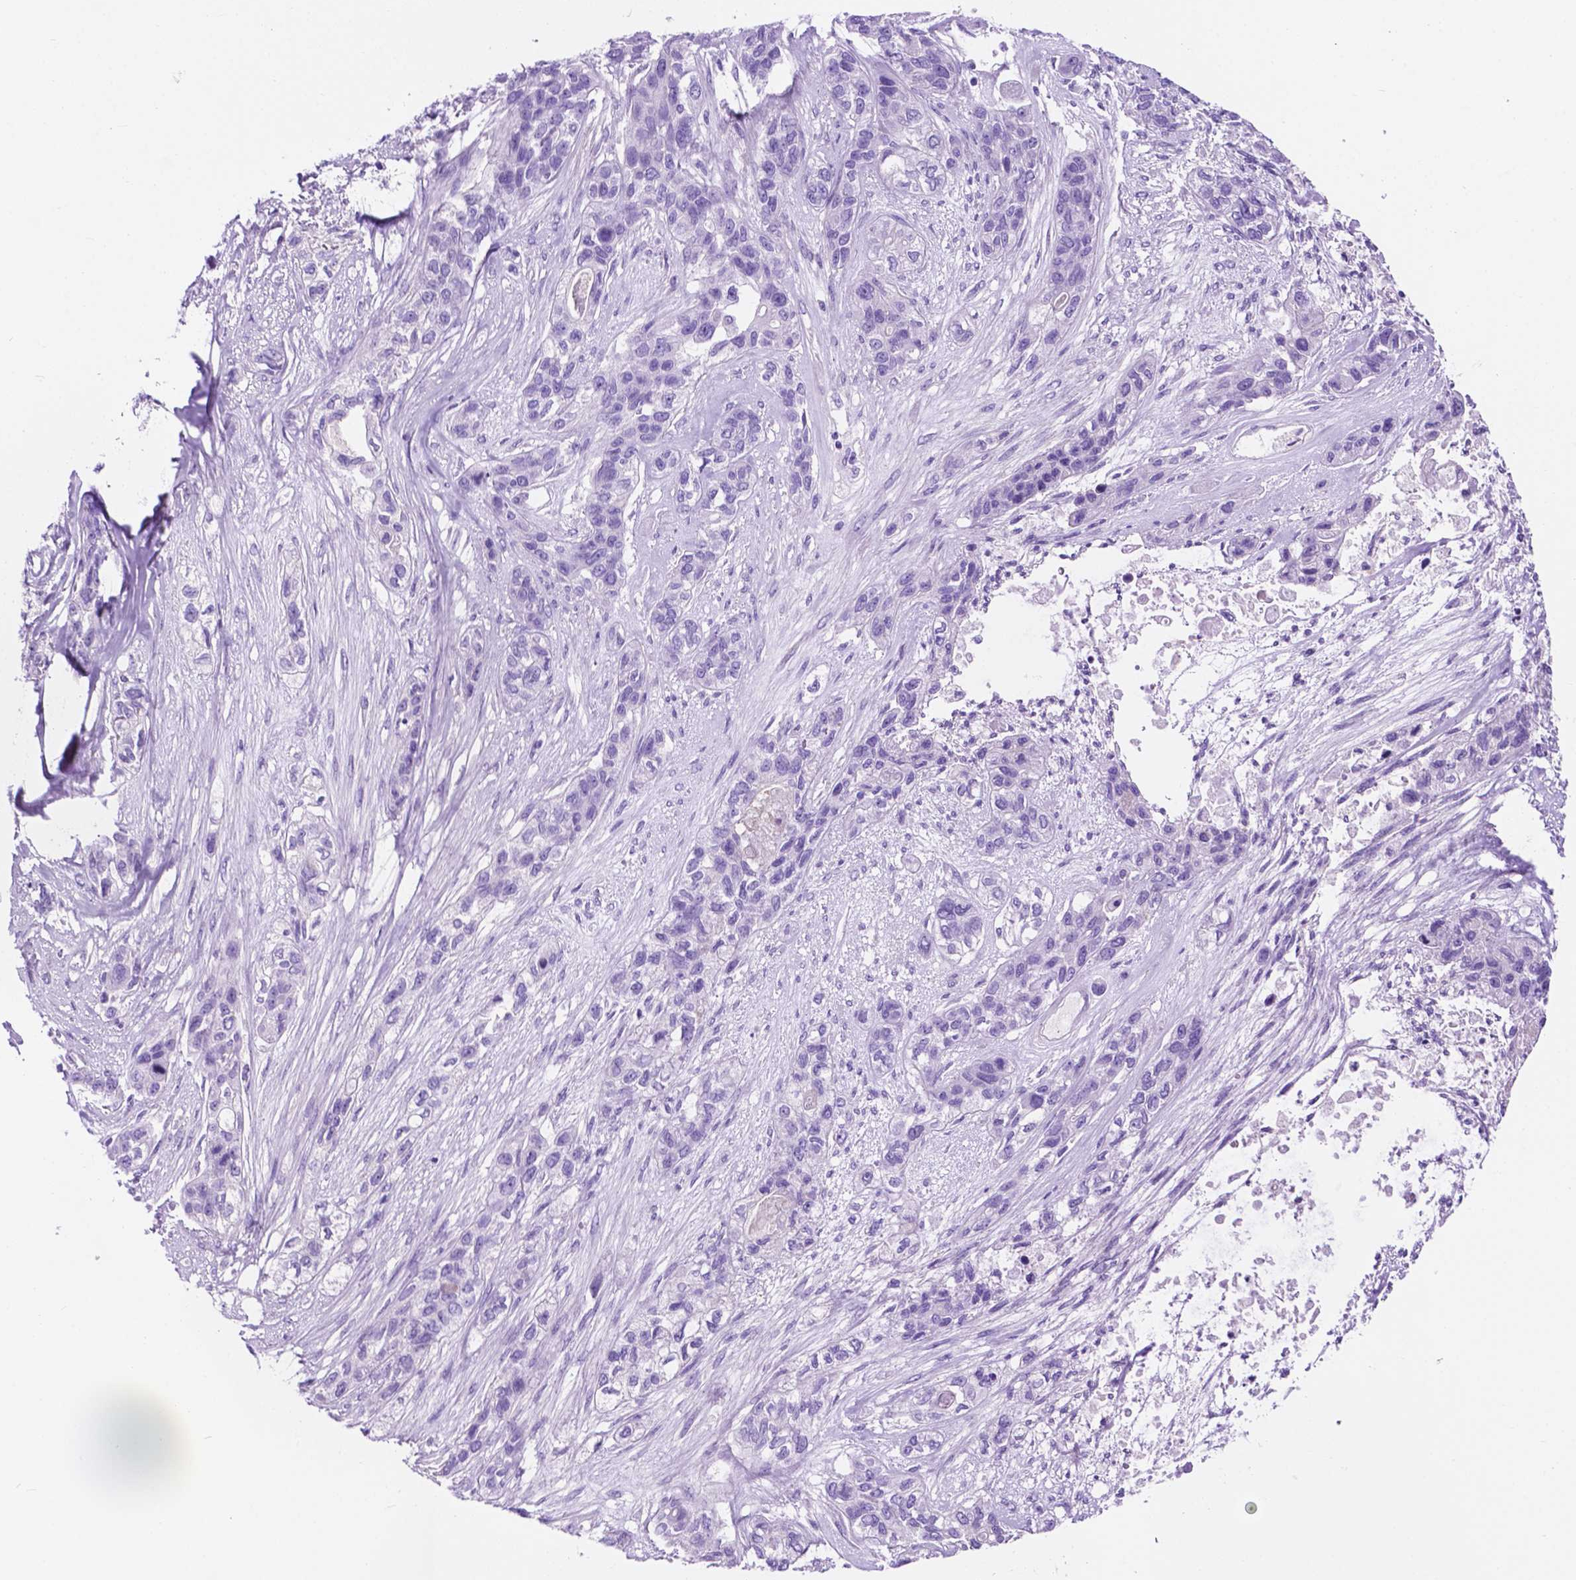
{"staining": {"intensity": "negative", "quantity": "none", "location": "none"}, "tissue": "lung cancer", "cell_type": "Tumor cells", "image_type": "cancer", "snomed": [{"axis": "morphology", "description": "Squamous cell carcinoma, NOS"}, {"axis": "topography", "description": "Lung"}], "caption": "Lung squamous cell carcinoma was stained to show a protein in brown. There is no significant positivity in tumor cells. (Stains: DAB immunohistochemistry with hematoxylin counter stain, Microscopy: brightfield microscopy at high magnification).", "gene": "IGFN1", "patient": {"sex": "female", "age": 70}}